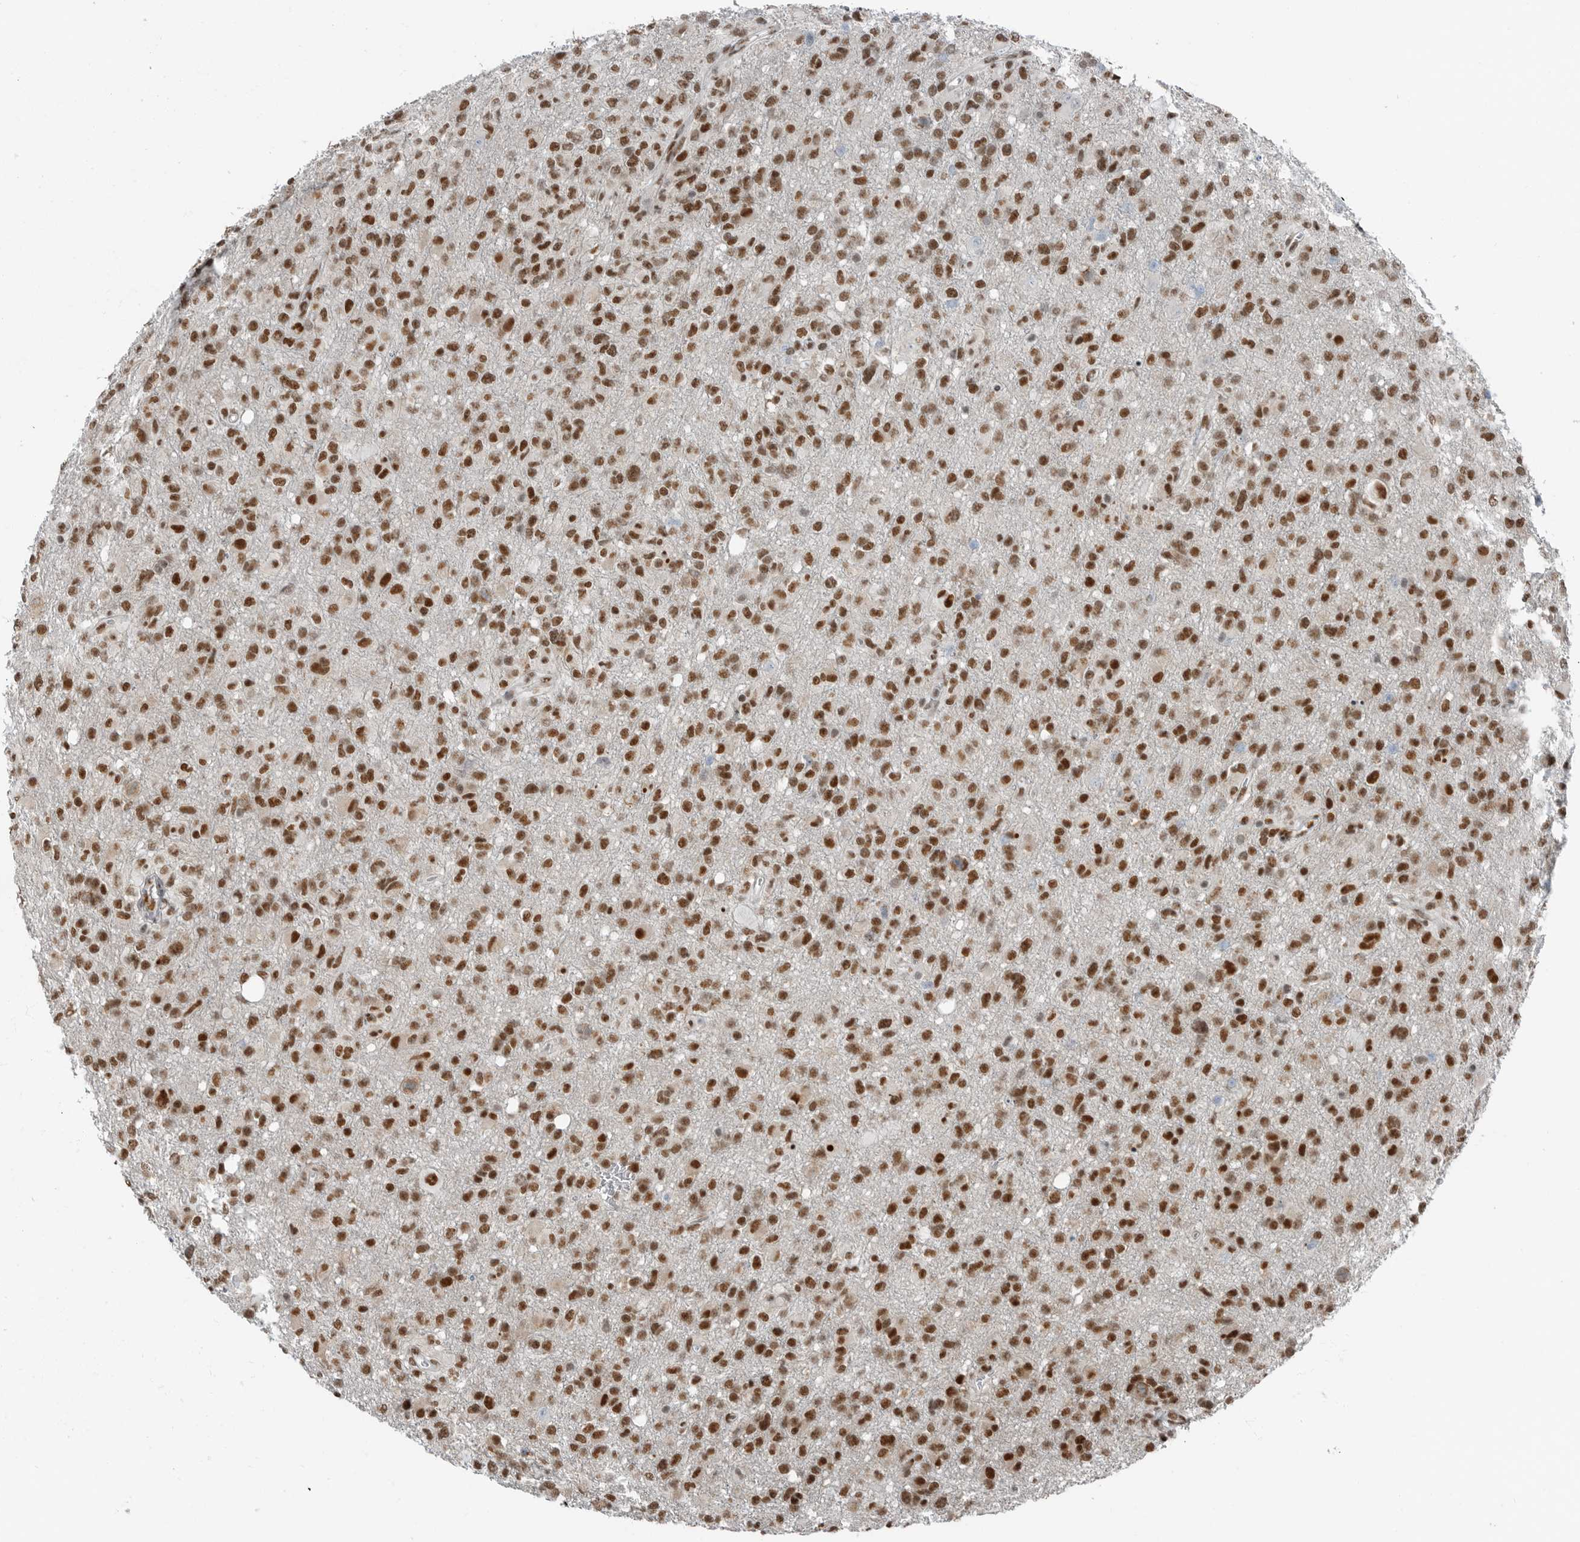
{"staining": {"intensity": "moderate", "quantity": ">75%", "location": "nuclear"}, "tissue": "glioma", "cell_type": "Tumor cells", "image_type": "cancer", "snomed": [{"axis": "morphology", "description": "Glioma, malignant, High grade"}, {"axis": "topography", "description": "Brain"}], "caption": "The photomicrograph displays staining of malignant glioma (high-grade), revealing moderate nuclear protein positivity (brown color) within tumor cells.", "gene": "BLZF1", "patient": {"sex": "female", "age": 57}}